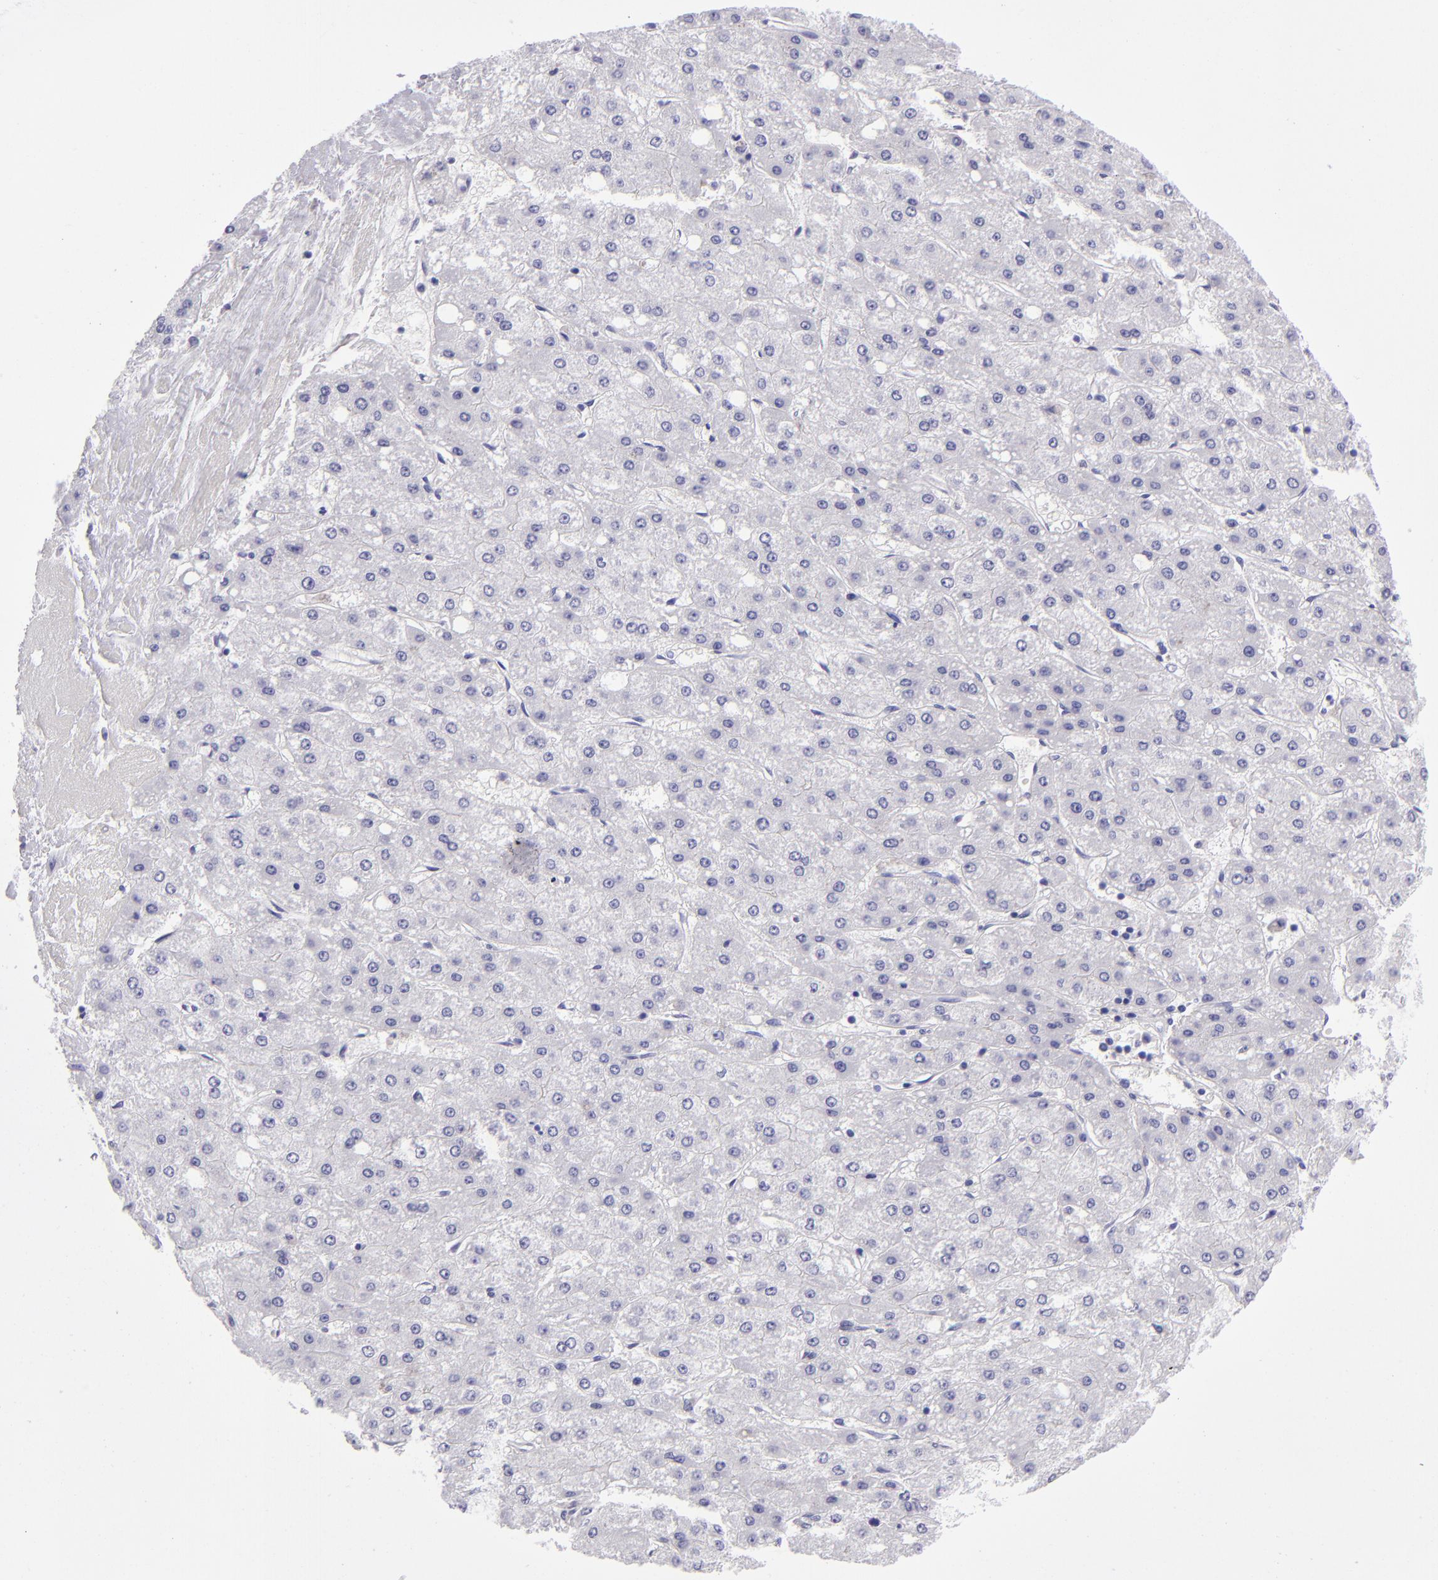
{"staining": {"intensity": "negative", "quantity": "none", "location": "none"}, "tissue": "liver cancer", "cell_type": "Tumor cells", "image_type": "cancer", "snomed": [{"axis": "morphology", "description": "Carcinoma, Hepatocellular, NOS"}, {"axis": "topography", "description": "Liver"}], "caption": "Tumor cells are negative for protein expression in human liver cancer (hepatocellular carcinoma).", "gene": "TYRP1", "patient": {"sex": "female", "age": 52}}